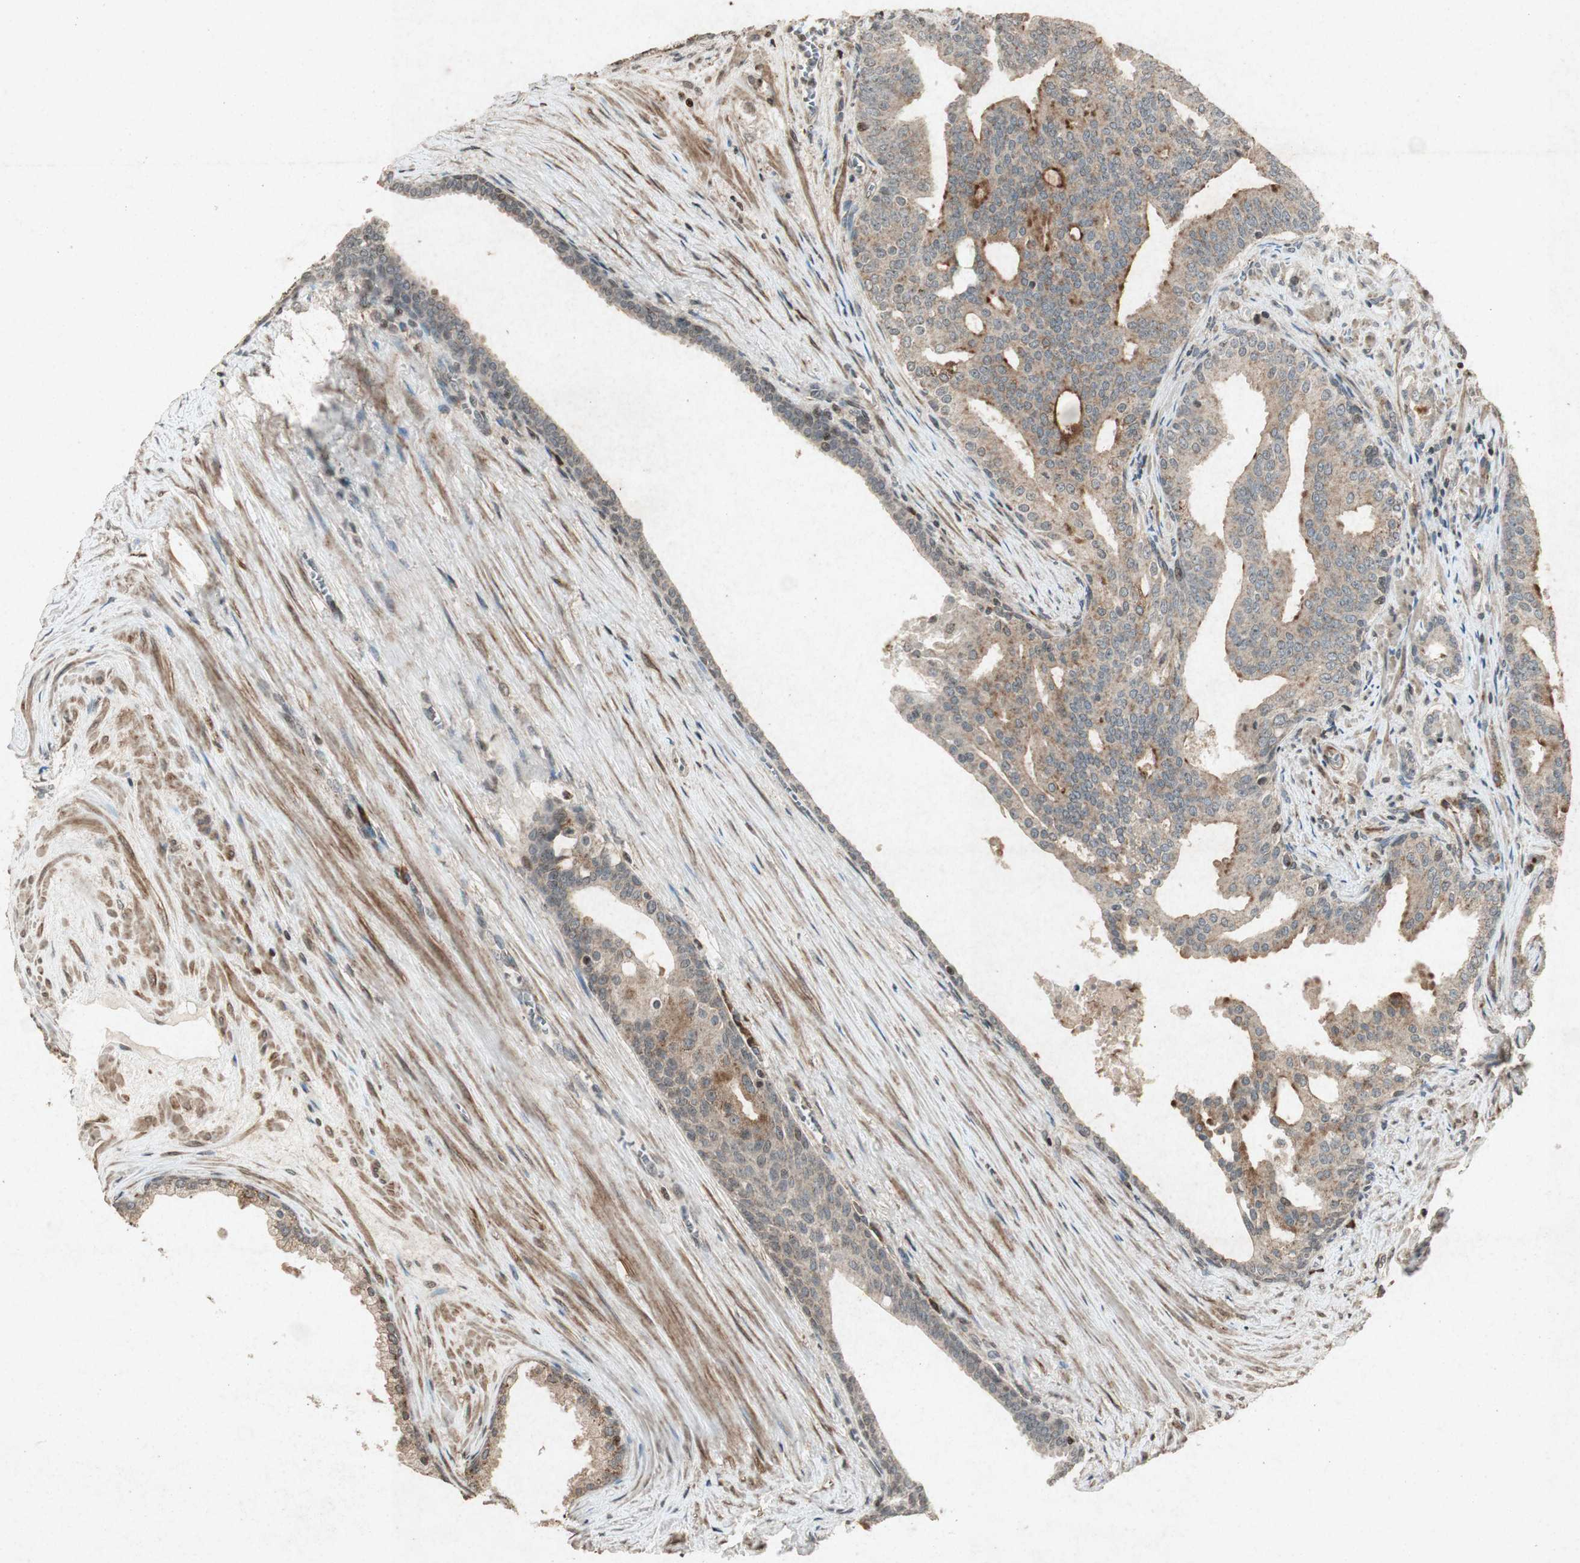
{"staining": {"intensity": "weak", "quantity": ">75%", "location": "cytoplasmic/membranous"}, "tissue": "prostate cancer", "cell_type": "Tumor cells", "image_type": "cancer", "snomed": [{"axis": "morphology", "description": "Adenocarcinoma, Low grade"}, {"axis": "topography", "description": "Prostate"}], "caption": "This histopathology image reveals prostate adenocarcinoma (low-grade) stained with immunohistochemistry to label a protein in brown. The cytoplasmic/membranous of tumor cells show weak positivity for the protein. Nuclei are counter-stained blue.", "gene": "PRKG1", "patient": {"sex": "male", "age": 58}}